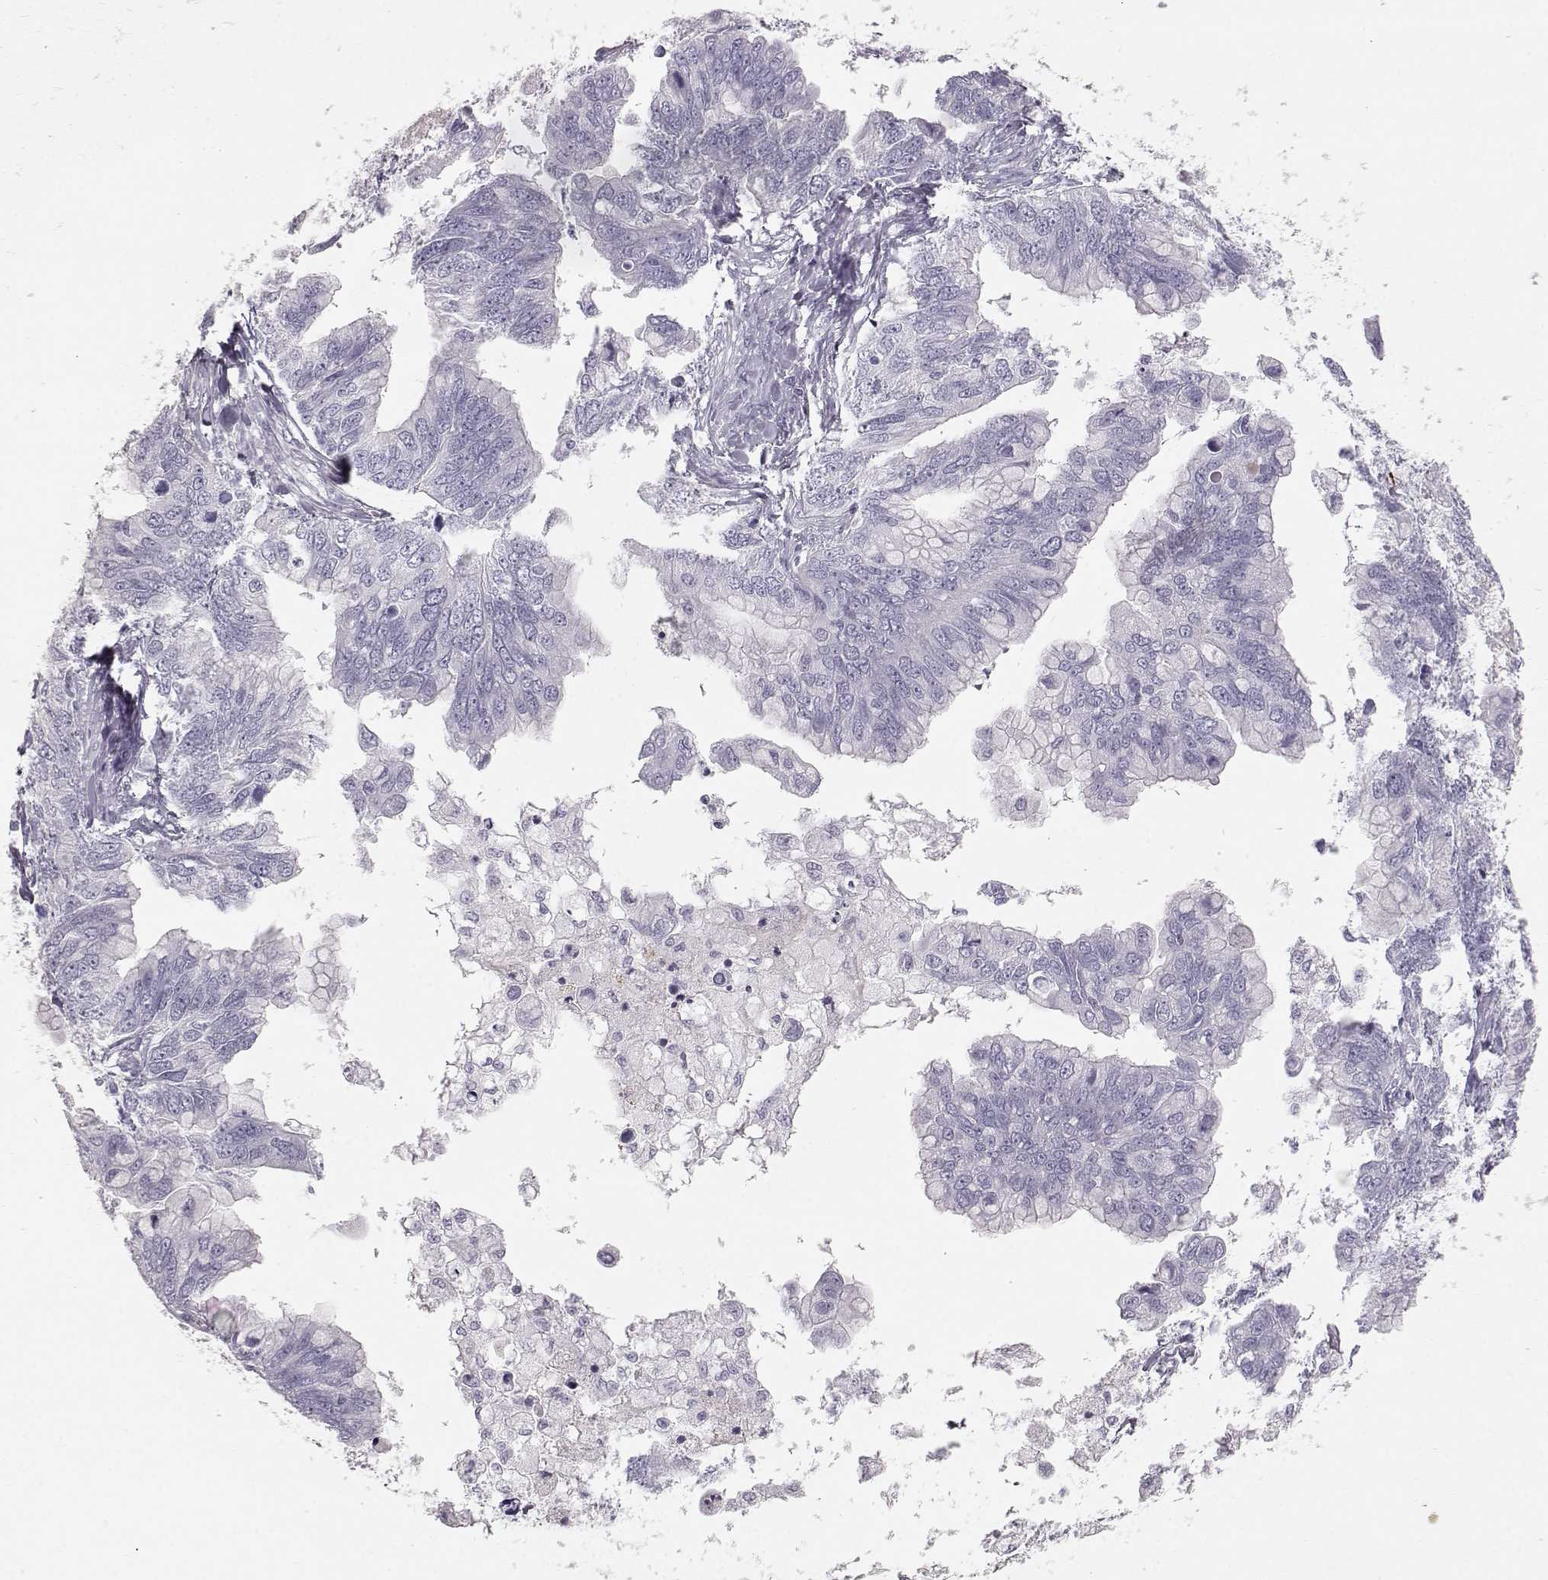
{"staining": {"intensity": "negative", "quantity": "none", "location": "none"}, "tissue": "ovarian cancer", "cell_type": "Tumor cells", "image_type": "cancer", "snomed": [{"axis": "morphology", "description": "Cystadenocarcinoma, mucinous, NOS"}, {"axis": "topography", "description": "Ovary"}], "caption": "IHC histopathology image of ovarian mucinous cystadenocarcinoma stained for a protein (brown), which demonstrates no staining in tumor cells.", "gene": "KRTAP16-1", "patient": {"sex": "female", "age": 76}}